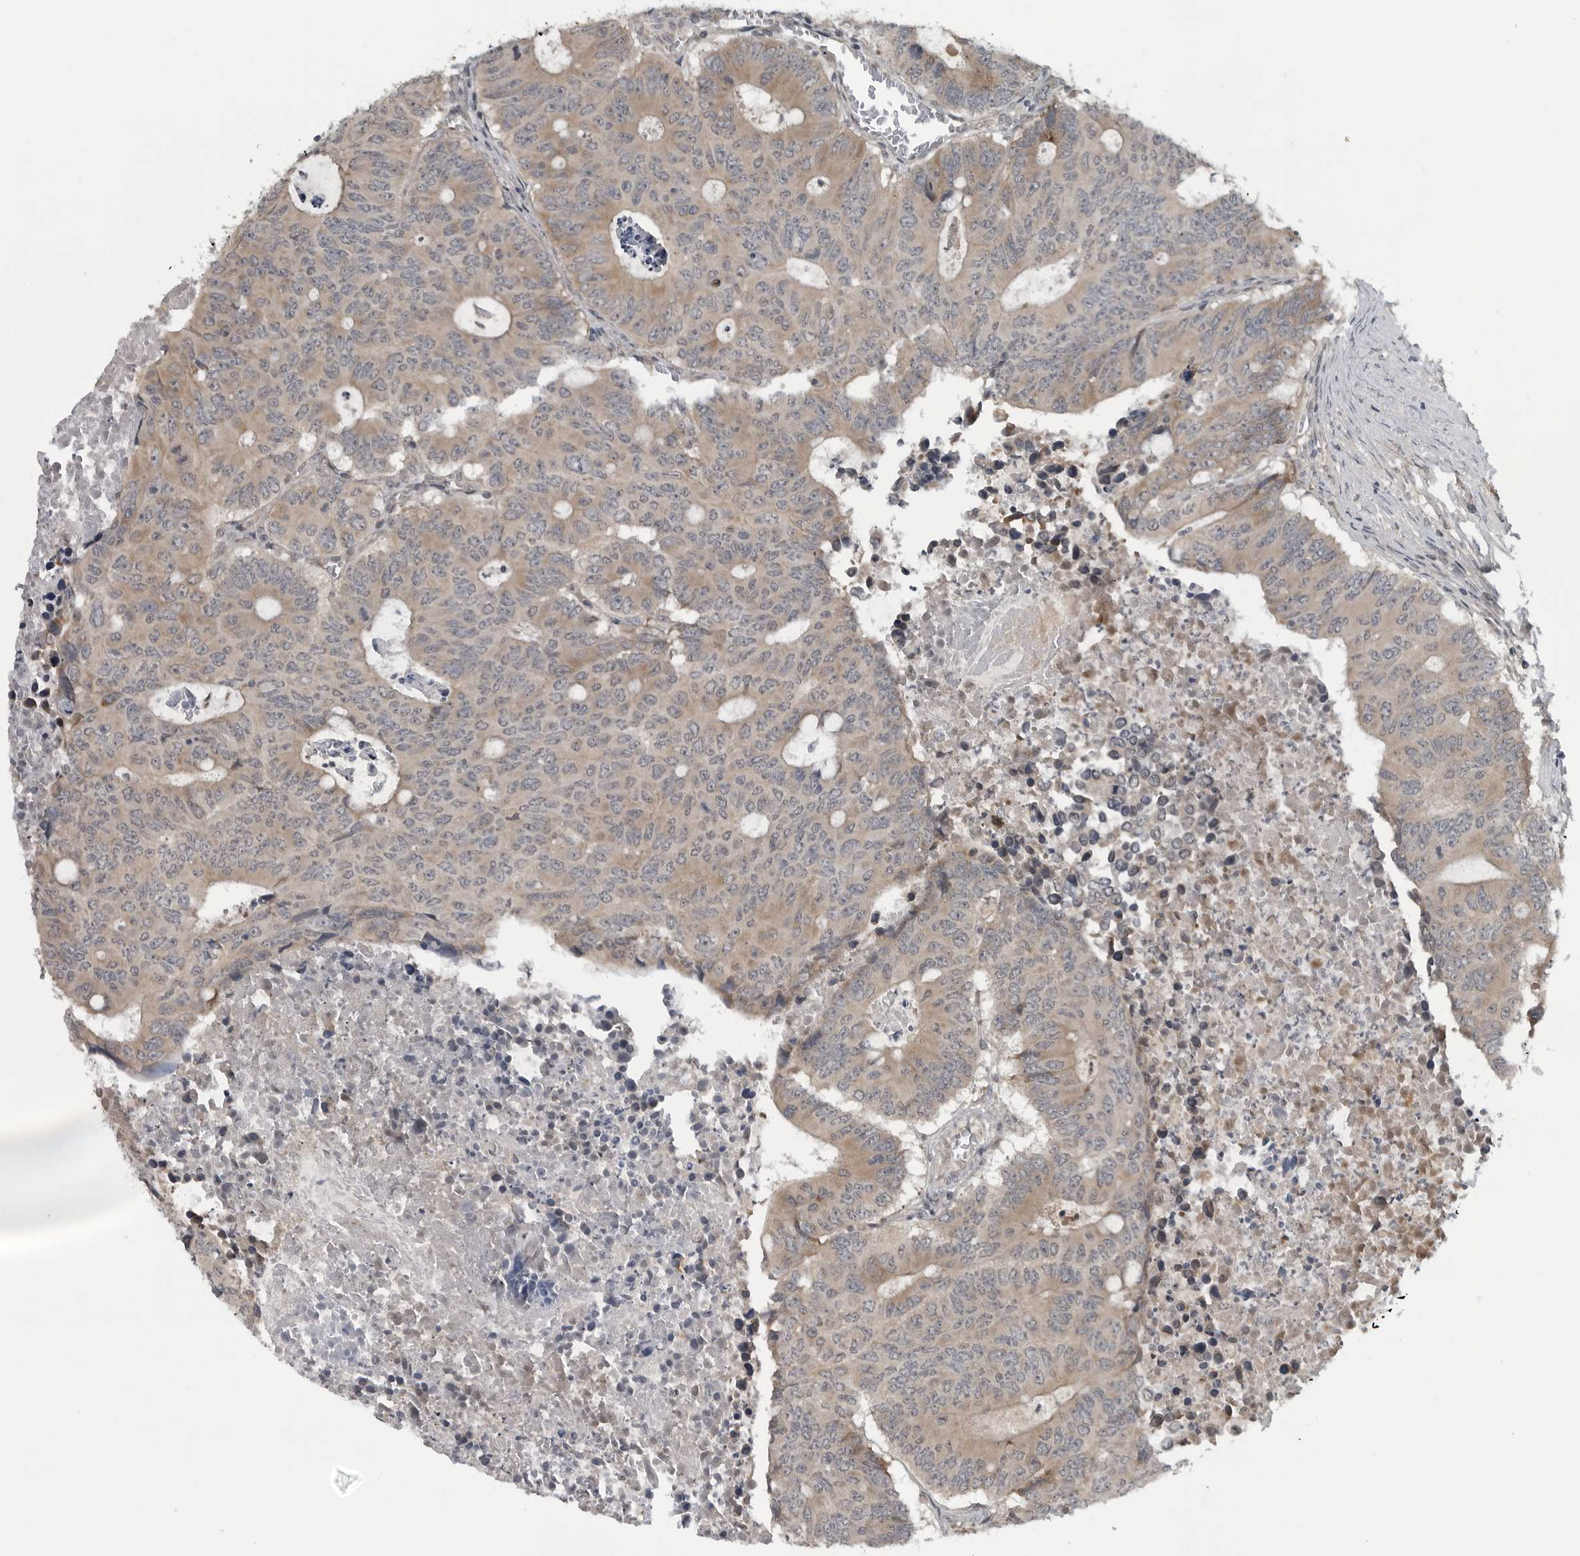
{"staining": {"intensity": "weak", "quantity": ">75%", "location": "cytoplasmic/membranous"}, "tissue": "colorectal cancer", "cell_type": "Tumor cells", "image_type": "cancer", "snomed": [{"axis": "morphology", "description": "Adenocarcinoma, NOS"}, {"axis": "topography", "description": "Colon"}], "caption": "This histopathology image reveals immunohistochemistry staining of adenocarcinoma (colorectal), with low weak cytoplasmic/membranous expression in approximately >75% of tumor cells.", "gene": "FAAP100", "patient": {"sex": "male", "age": 87}}